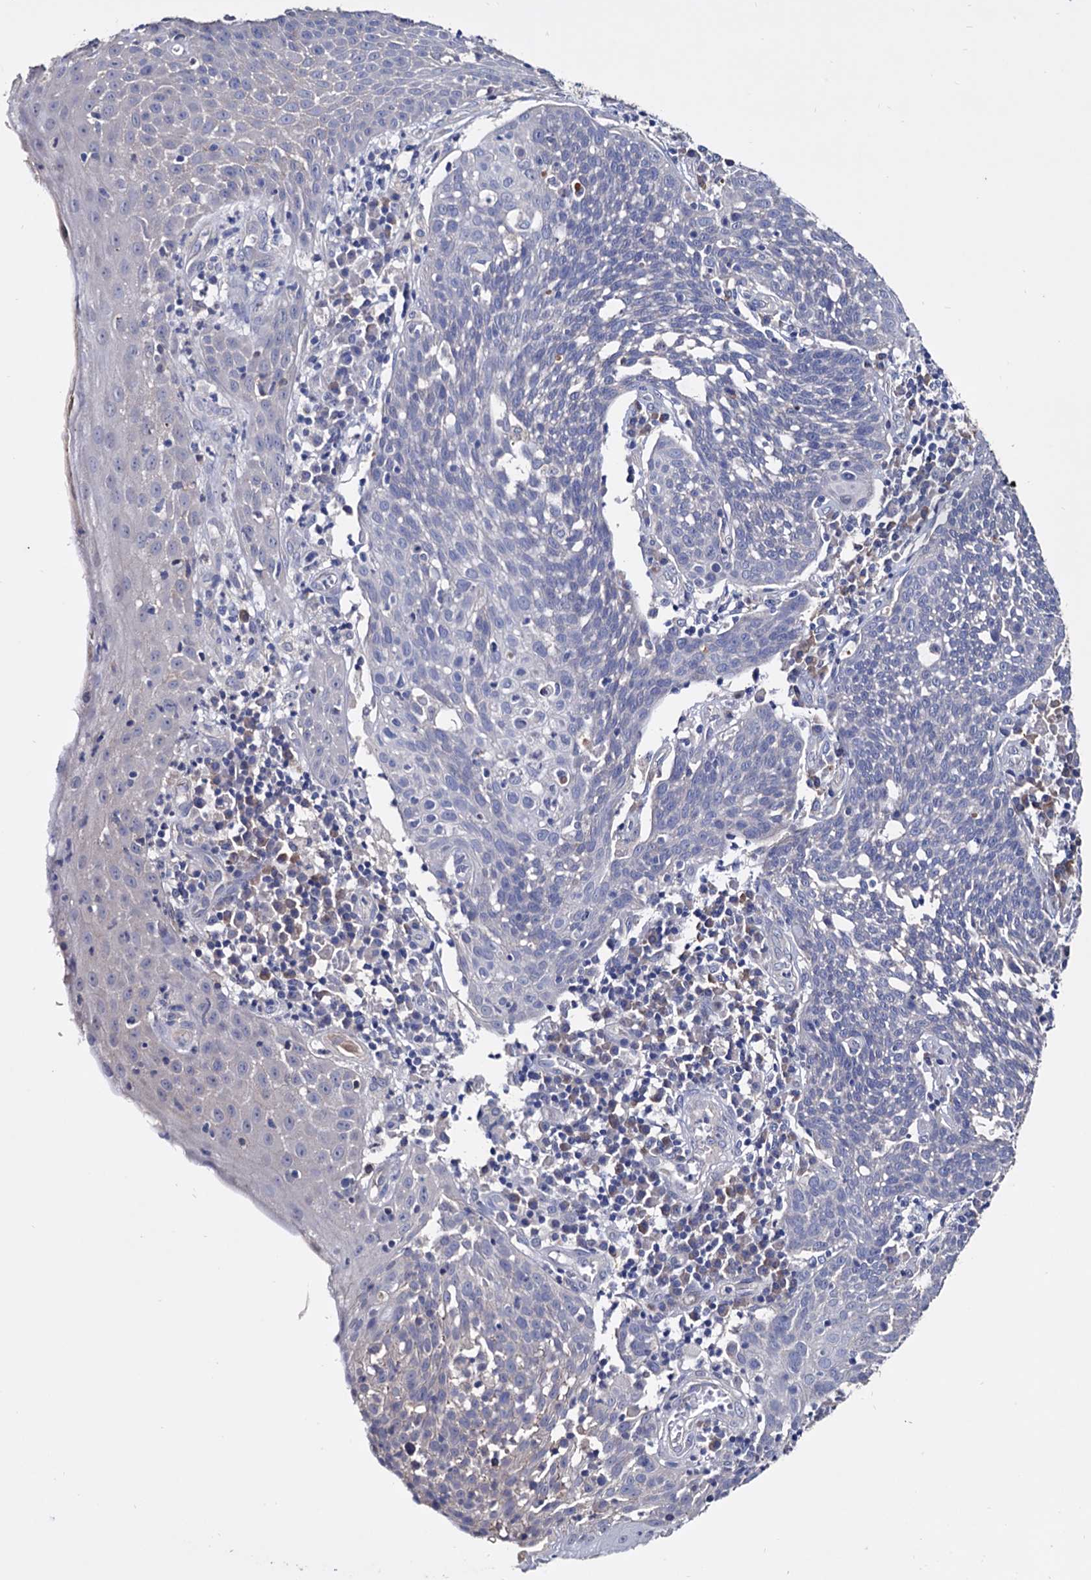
{"staining": {"intensity": "negative", "quantity": "none", "location": "none"}, "tissue": "cervical cancer", "cell_type": "Tumor cells", "image_type": "cancer", "snomed": [{"axis": "morphology", "description": "Squamous cell carcinoma, NOS"}, {"axis": "topography", "description": "Cervix"}], "caption": "DAB (3,3'-diaminobenzidine) immunohistochemical staining of human cervical cancer shows no significant staining in tumor cells.", "gene": "NPAS4", "patient": {"sex": "female", "age": 34}}